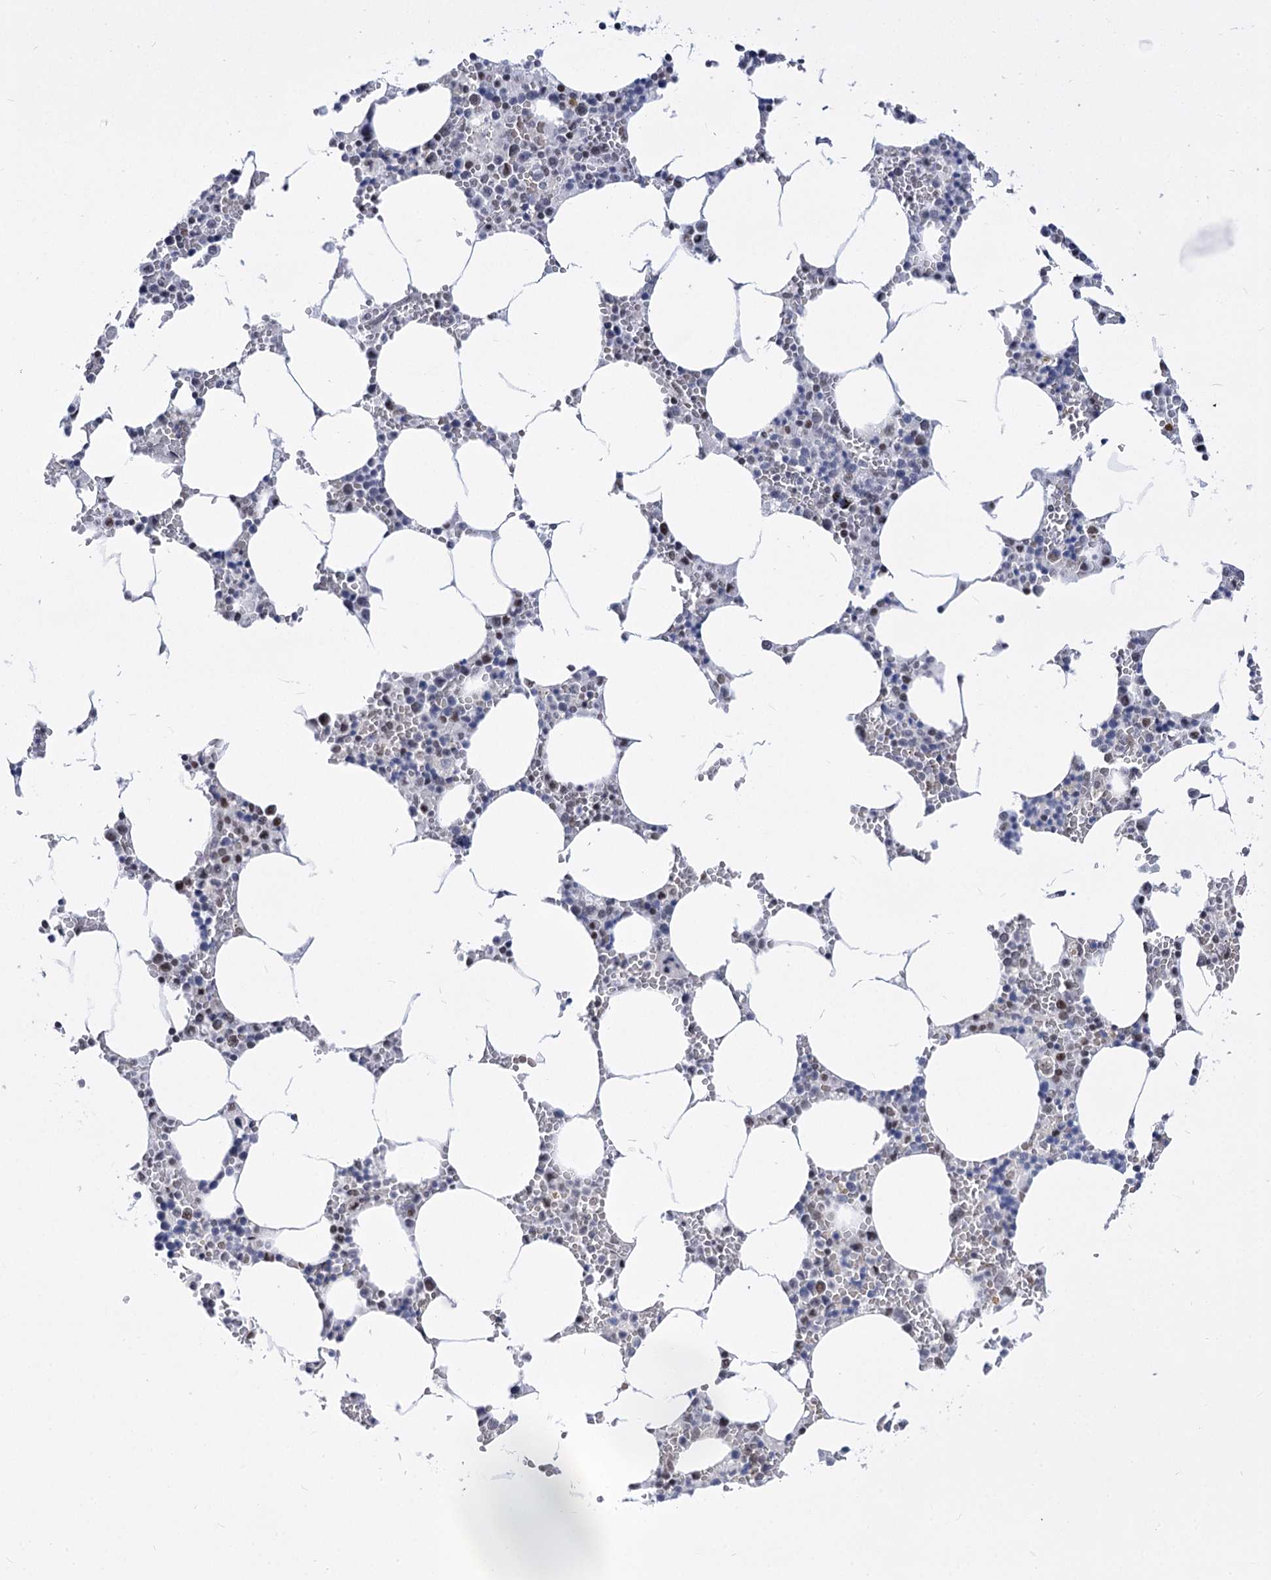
{"staining": {"intensity": "weak", "quantity": "<25%", "location": "nuclear"}, "tissue": "bone marrow", "cell_type": "Hematopoietic cells", "image_type": "normal", "snomed": [{"axis": "morphology", "description": "Normal tissue, NOS"}, {"axis": "topography", "description": "Bone marrow"}], "caption": "DAB immunohistochemical staining of unremarkable bone marrow shows no significant staining in hematopoietic cells. (Stains: DAB immunohistochemistry (IHC) with hematoxylin counter stain, Microscopy: brightfield microscopy at high magnification).", "gene": "POU4F3", "patient": {"sex": "male", "age": 70}}